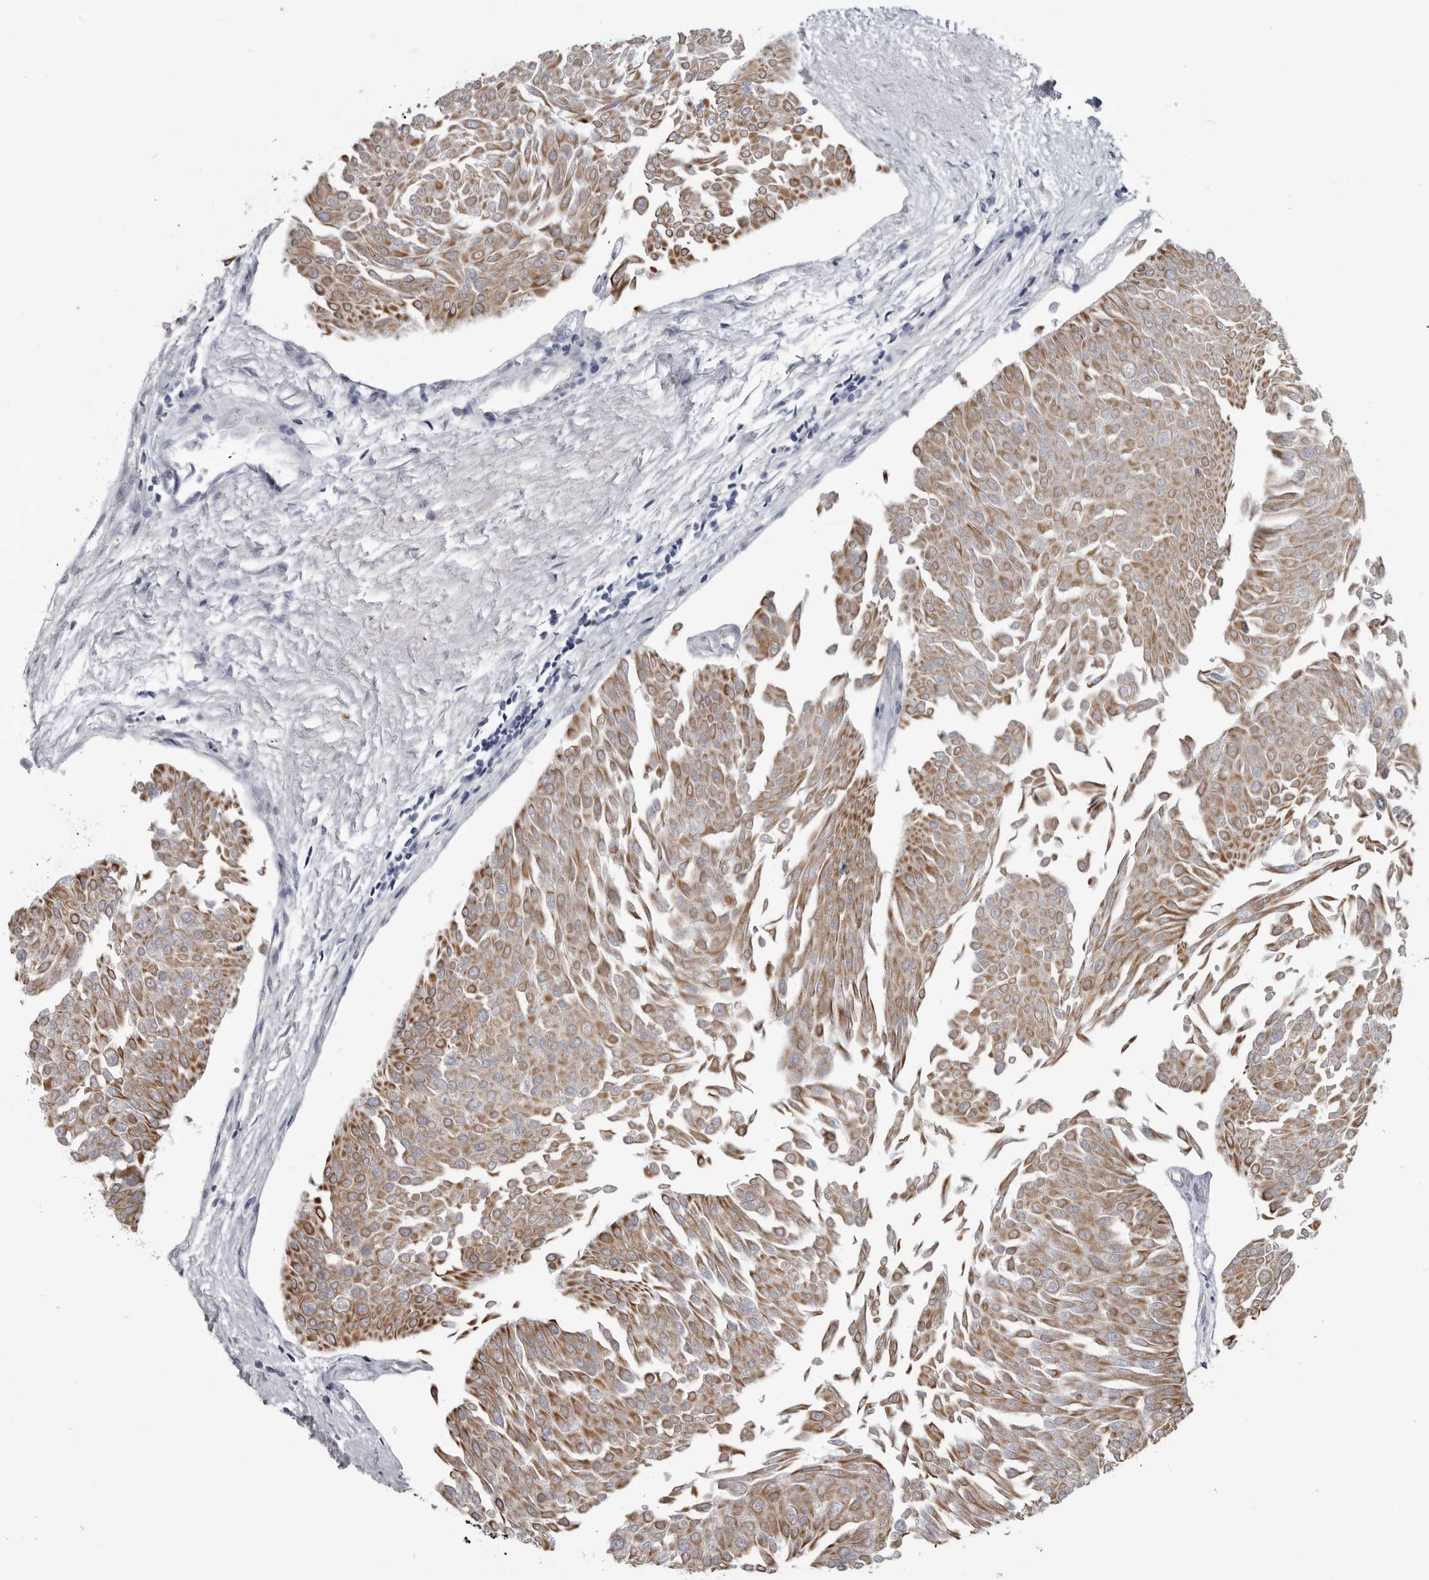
{"staining": {"intensity": "moderate", "quantity": ">75%", "location": "cytoplasmic/membranous"}, "tissue": "urothelial cancer", "cell_type": "Tumor cells", "image_type": "cancer", "snomed": [{"axis": "morphology", "description": "Urothelial carcinoma, Low grade"}, {"axis": "topography", "description": "Urinary bladder"}], "caption": "A brown stain labels moderate cytoplasmic/membranous positivity of a protein in human urothelial cancer tumor cells. The staining was performed using DAB to visualize the protein expression in brown, while the nuclei were stained in blue with hematoxylin (Magnification: 20x).", "gene": "MYOC", "patient": {"sex": "male", "age": 67}}